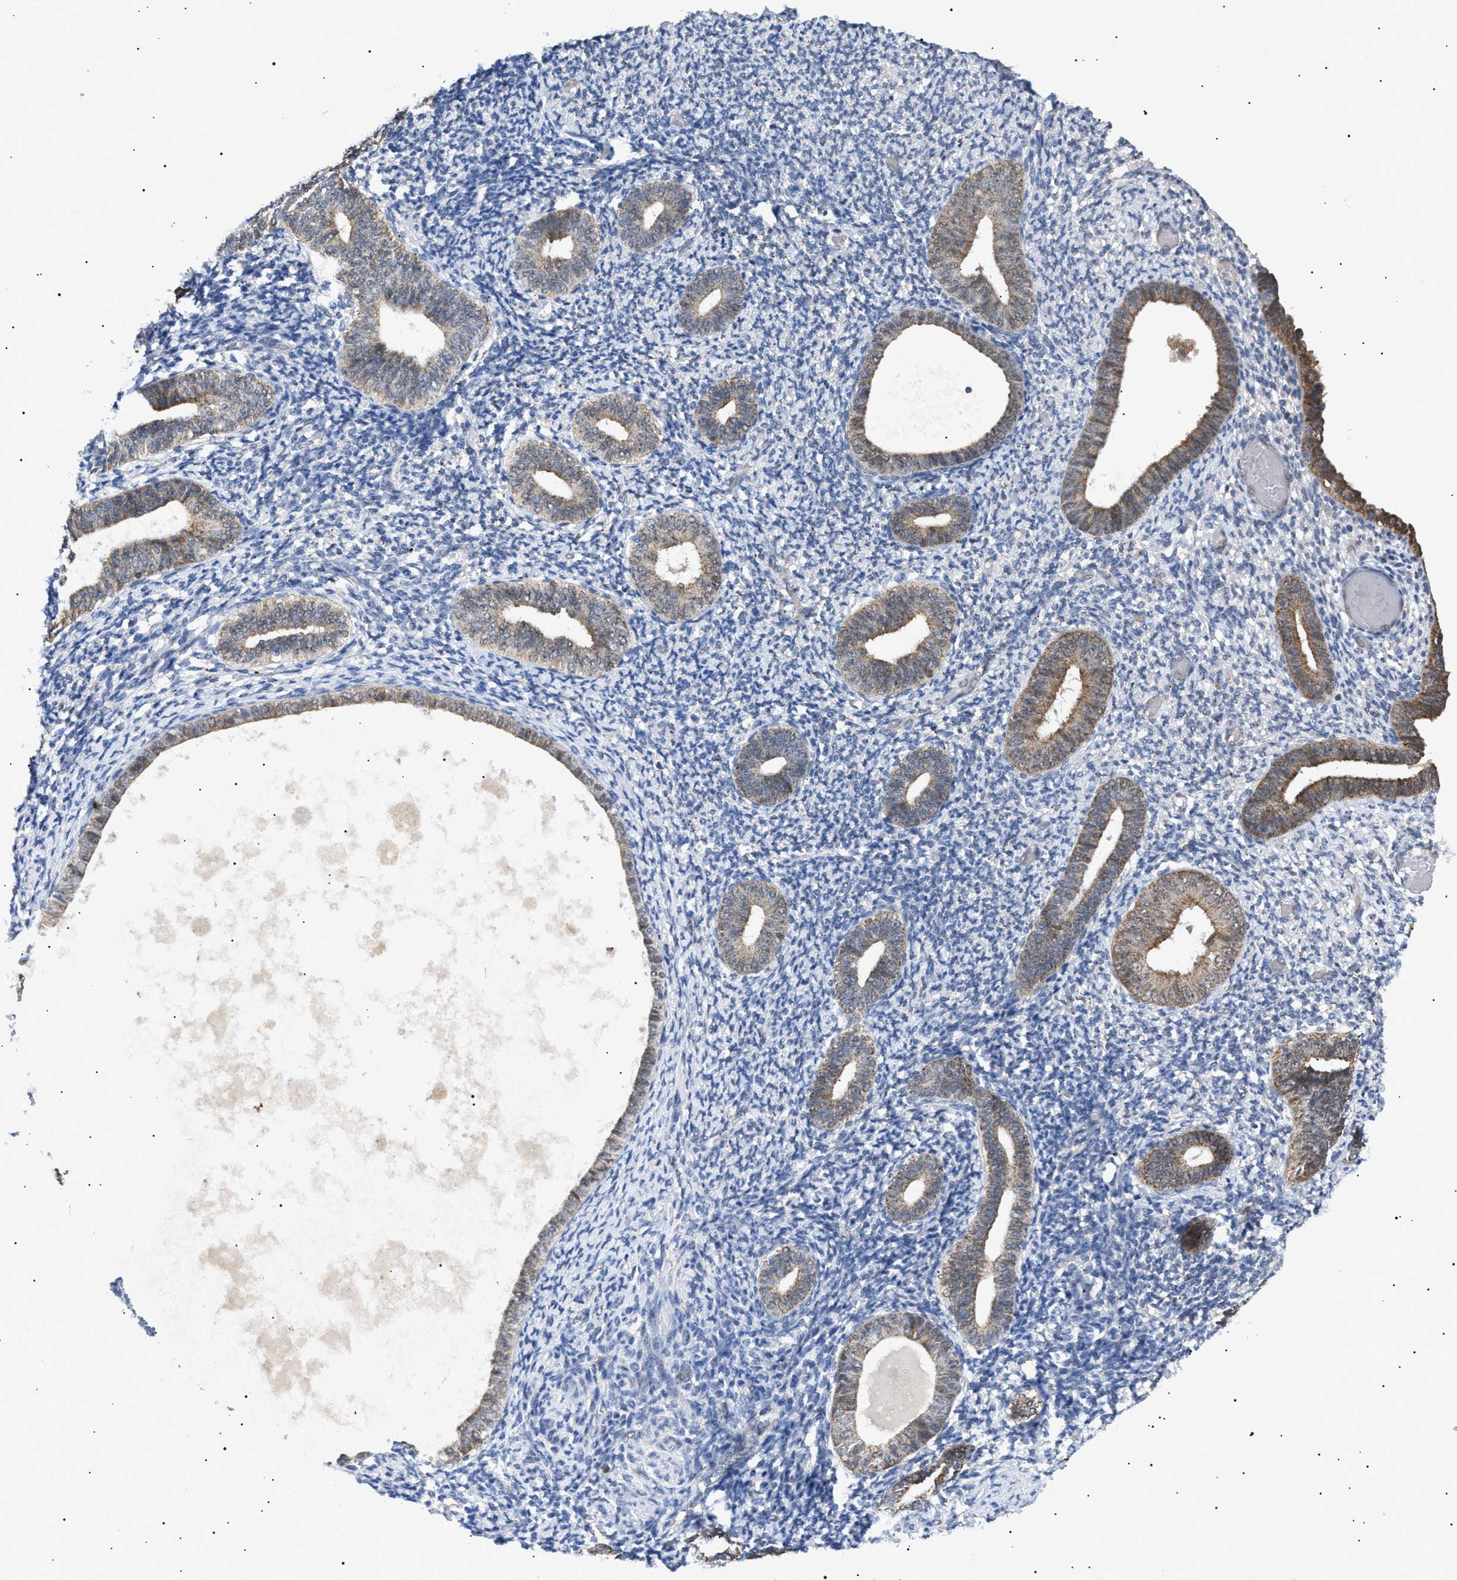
{"staining": {"intensity": "weak", "quantity": "<25%", "location": "cytoplasmic/membranous"}, "tissue": "endometrium", "cell_type": "Cells in endometrial stroma", "image_type": "normal", "snomed": [{"axis": "morphology", "description": "Normal tissue, NOS"}, {"axis": "topography", "description": "Endometrium"}], "caption": "DAB (3,3'-diaminobenzidine) immunohistochemical staining of unremarkable endometrium reveals no significant staining in cells in endometrial stroma. Brightfield microscopy of immunohistochemistry stained with DAB (3,3'-diaminobenzidine) (brown) and hematoxylin (blue), captured at high magnification.", "gene": "SIRT5", "patient": {"sex": "female", "age": 66}}